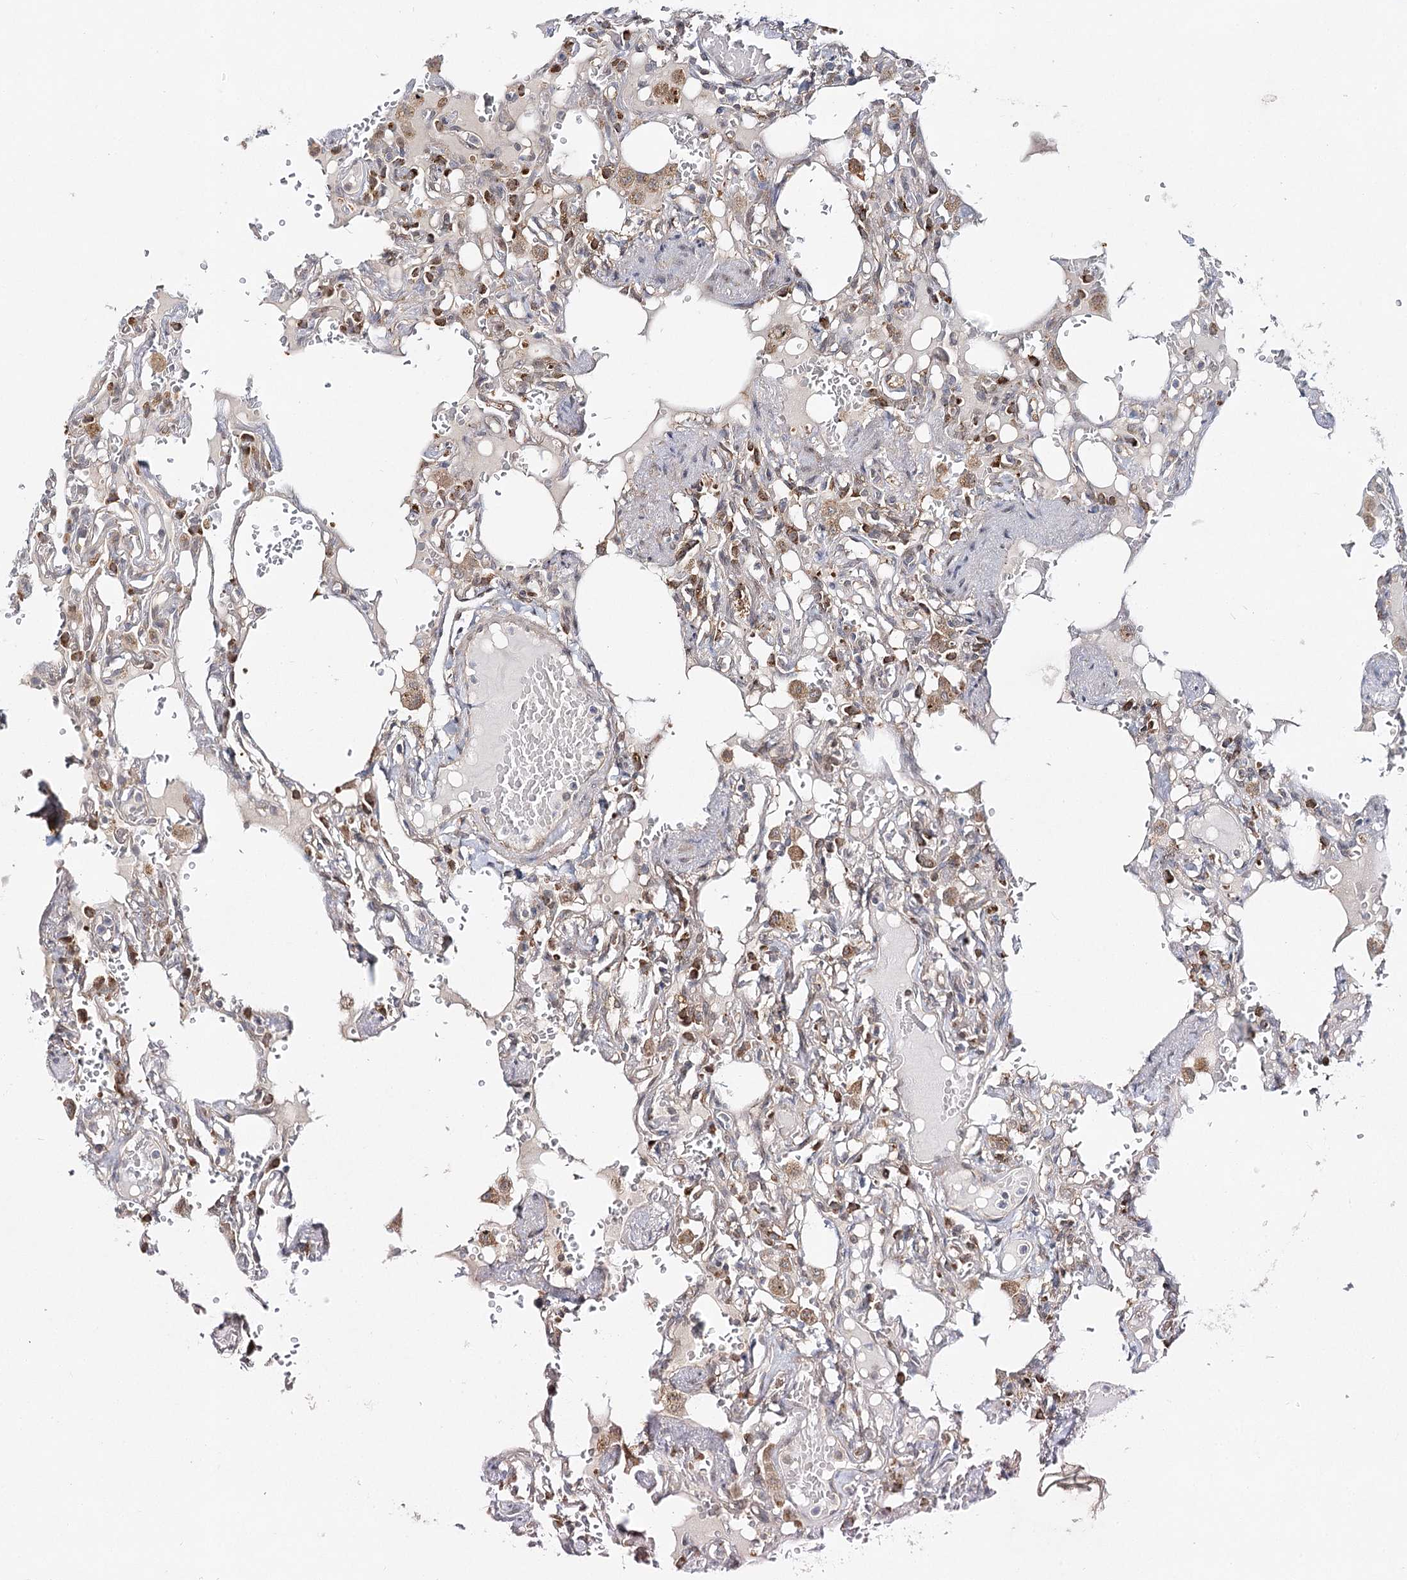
{"staining": {"intensity": "weak", "quantity": "25%-75%", "location": "cytoplasmic/membranous"}, "tissue": "lung", "cell_type": "Alveolar cells", "image_type": "normal", "snomed": [{"axis": "morphology", "description": "Normal tissue, NOS"}, {"axis": "topography", "description": "Lung"}], "caption": "IHC of unremarkable human lung reveals low levels of weak cytoplasmic/membranous staining in approximately 25%-75% of alveolar cells.", "gene": "INPP4B", "patient": {"sex": "male", "age": 21}}